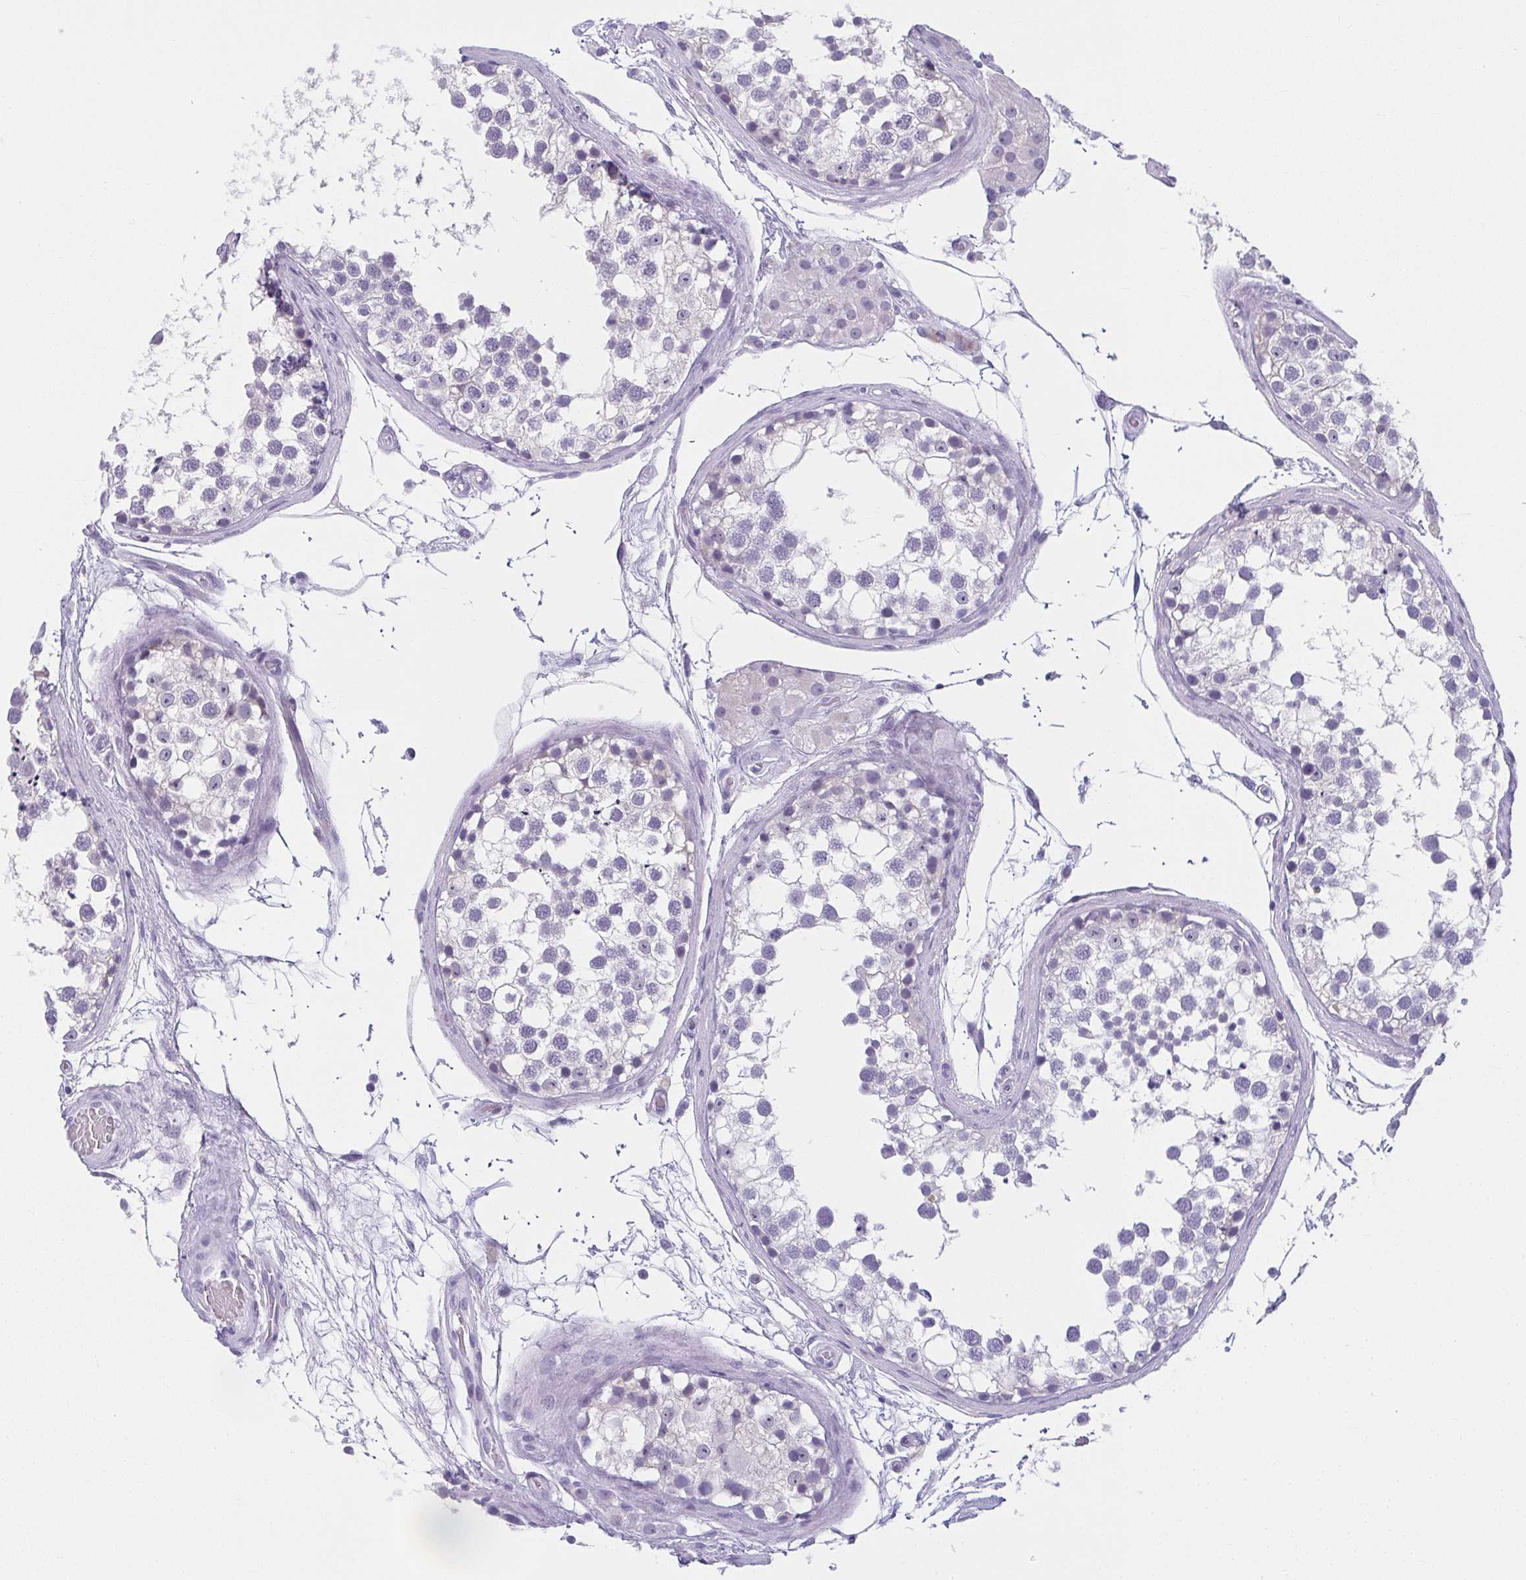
{"staining": {"intensity": "negative", "quantity": "none", "location": "none"}, "tissue": "testis", "cell_type": "Cells in seminiferous ducts", "image_type": "normal", "snomed": [{"axis": "morphology", "description": "Normal tissue, NOS"}, {"axis": "morphology", "description": "Seminoma, NOS"}, {"axis": "topography", "description": "Testis"}], "caption": "An IHC image of benign testis is shown. There is no staining in cells in seminiferous ducts of testis. (Brightfield microscopy of DAB (3,3'-diaminobenzidine) immunohistochemistry at high magnification).", "gene": "MOBP", "patient": {"sex": "male", "age": 65}}